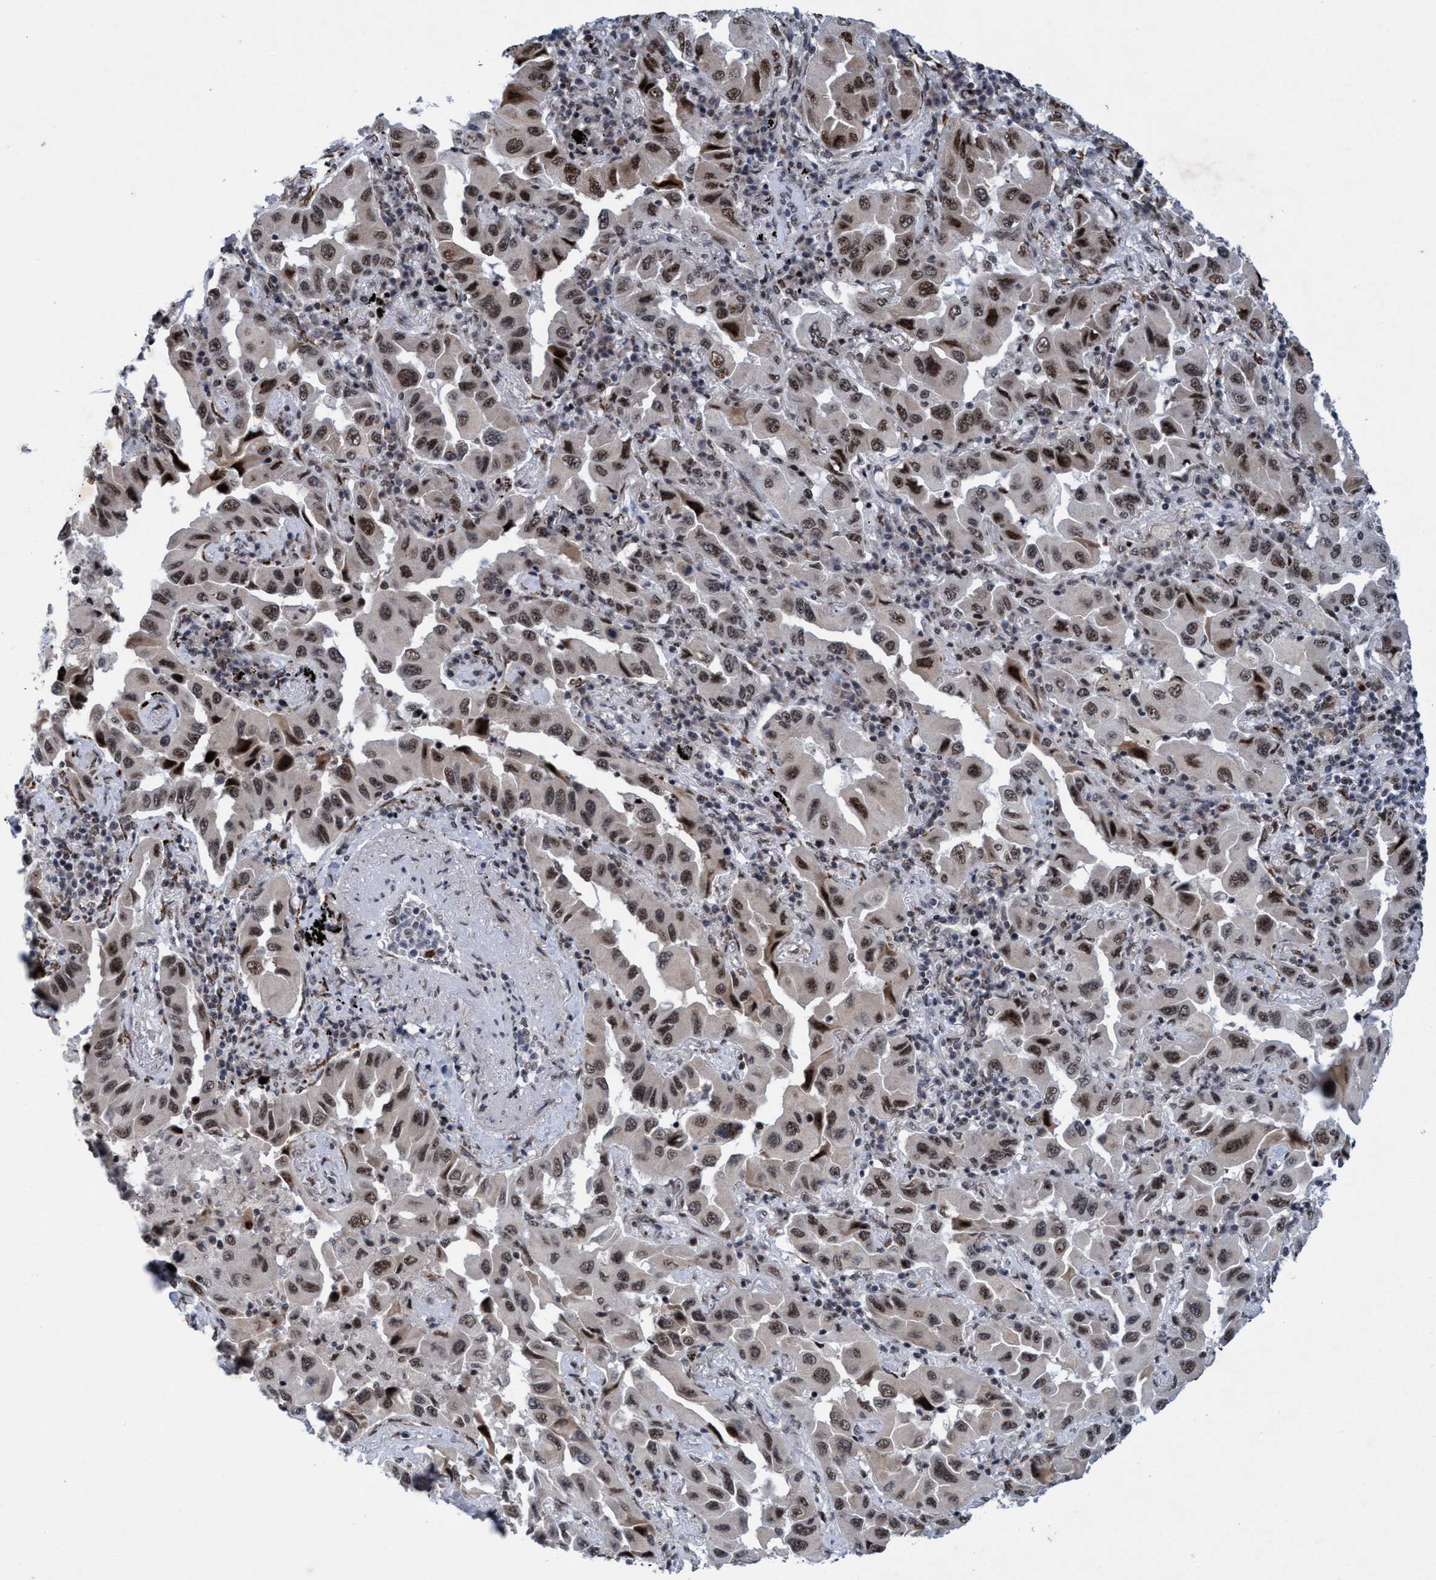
{"staining": {"intensity": "moderate", "quantity": ">75%", "location": "nuclear"}, "tissue": "lung cancer", "cell_type": "Tumor cells", "image_type": "cancer", "snomed": [{"axis": "morphology", "description": "Adenocarcinoma, NOS"}, {"axis": "topography", "description": "Lung"}], "caption": "This micrograph exhibits immunohistochemistry (IHC) staining of human lung cancer, with medium moderate nuclear staining in about >75% of tumor cells.", "gene": "GLT6D1", "patient": {"sex": "female", "age": 65}}